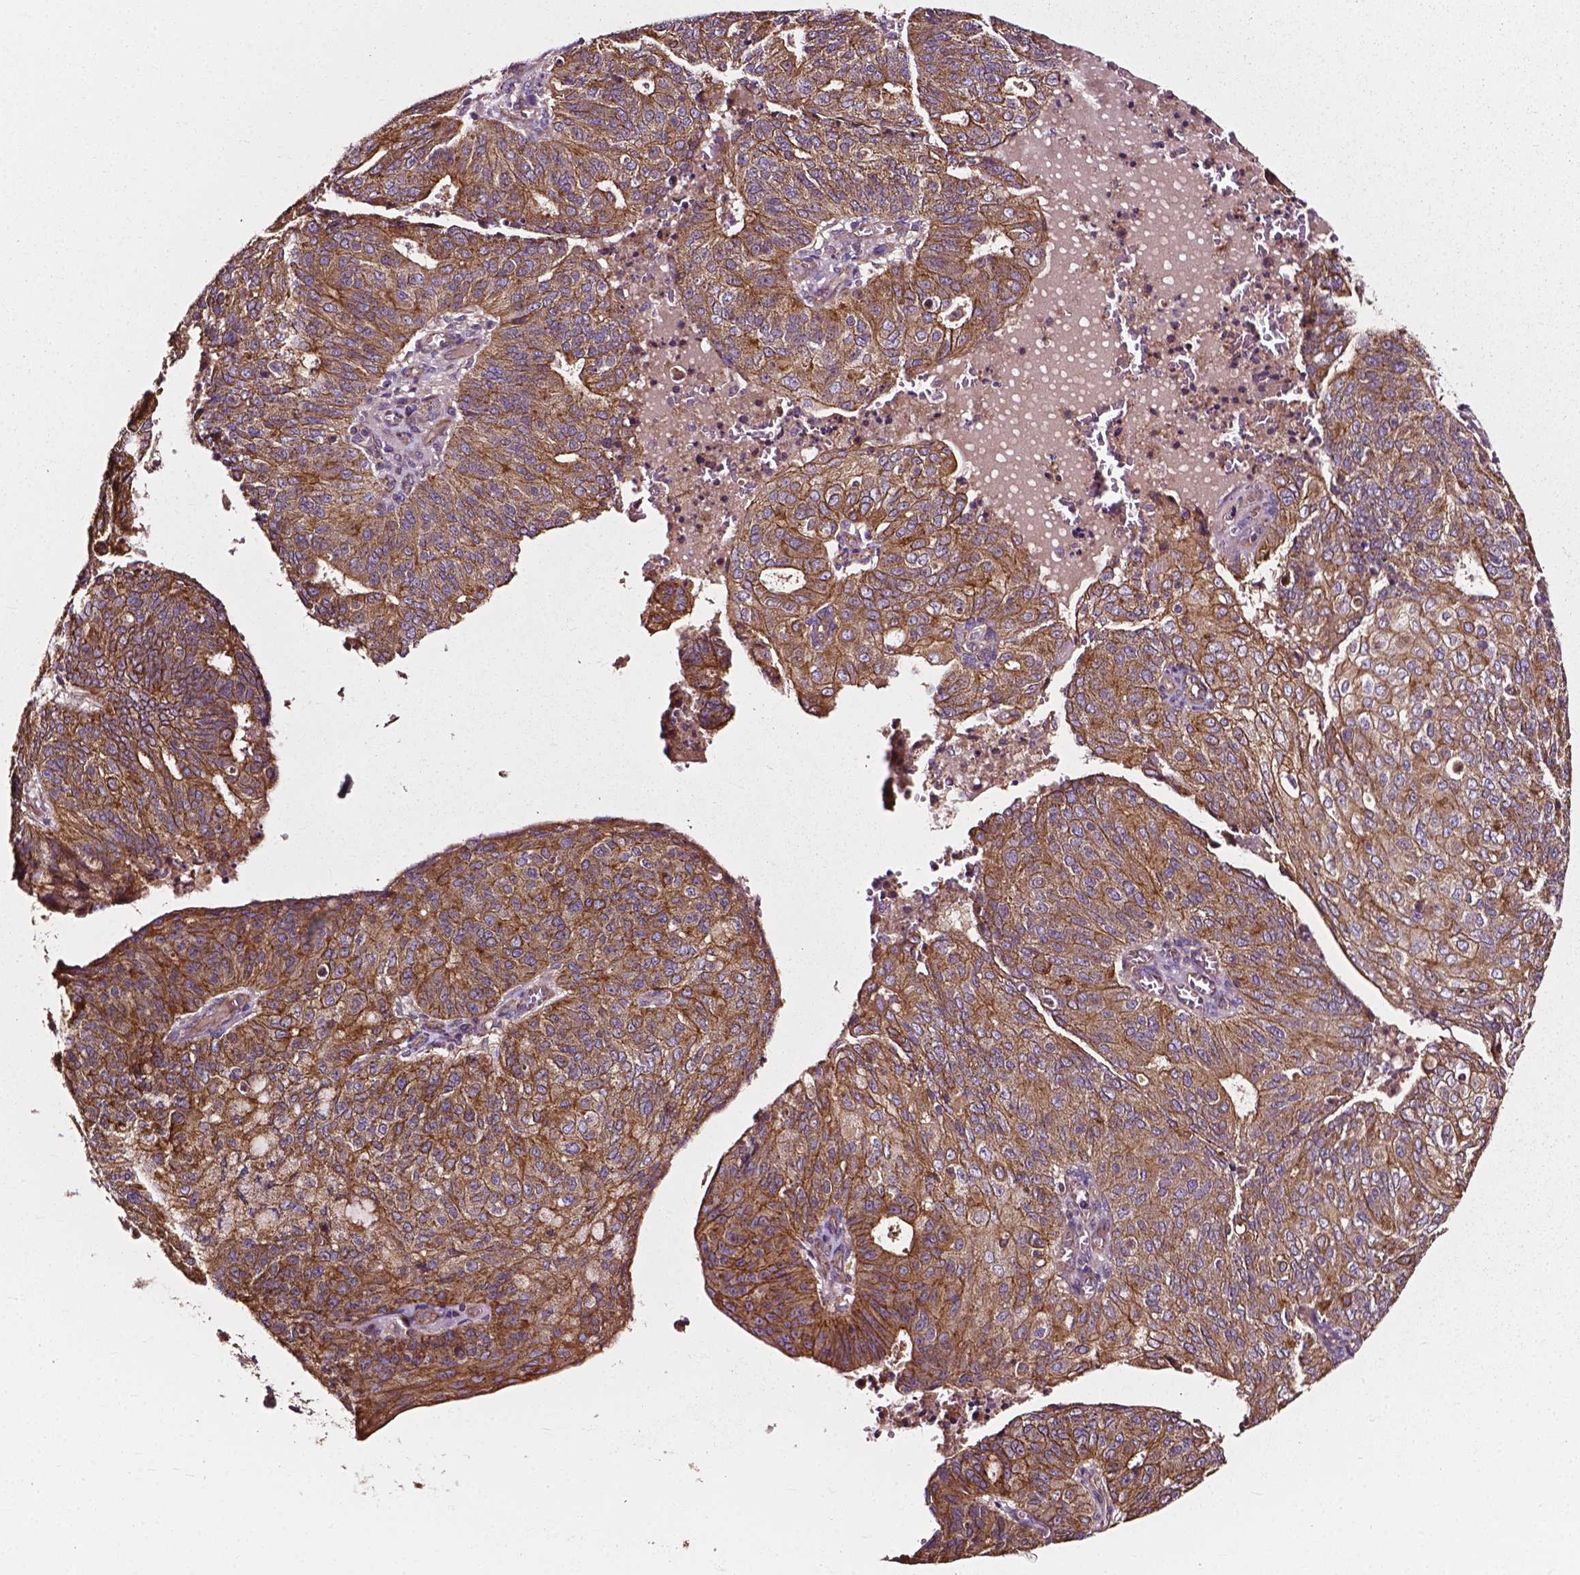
{"staining": {"intensity": "moderate", "quantity": ">75%", "location": "cytoplasmic/membranous"}, "tissue": "endometrial cancer", "cell_type": "Tumor cells", "image_type": "cancer", "snomed": [{"axis": "morphology", "description": "Adenocarcinoma, NOS"}, {"axis": "topography", "description": "Endometrium"}], "caption": "Immunohistochemistry (IHC) (DAB (3,3'-diaminobenzidine)) staining of human adenocarcinoma (endometrial) exhibits moderate cytoplasmic/membranous protein expression in about >75% of tumor cells.", "gene": "ATG16L1", "patient": {"sex": "female", "age": 82}}